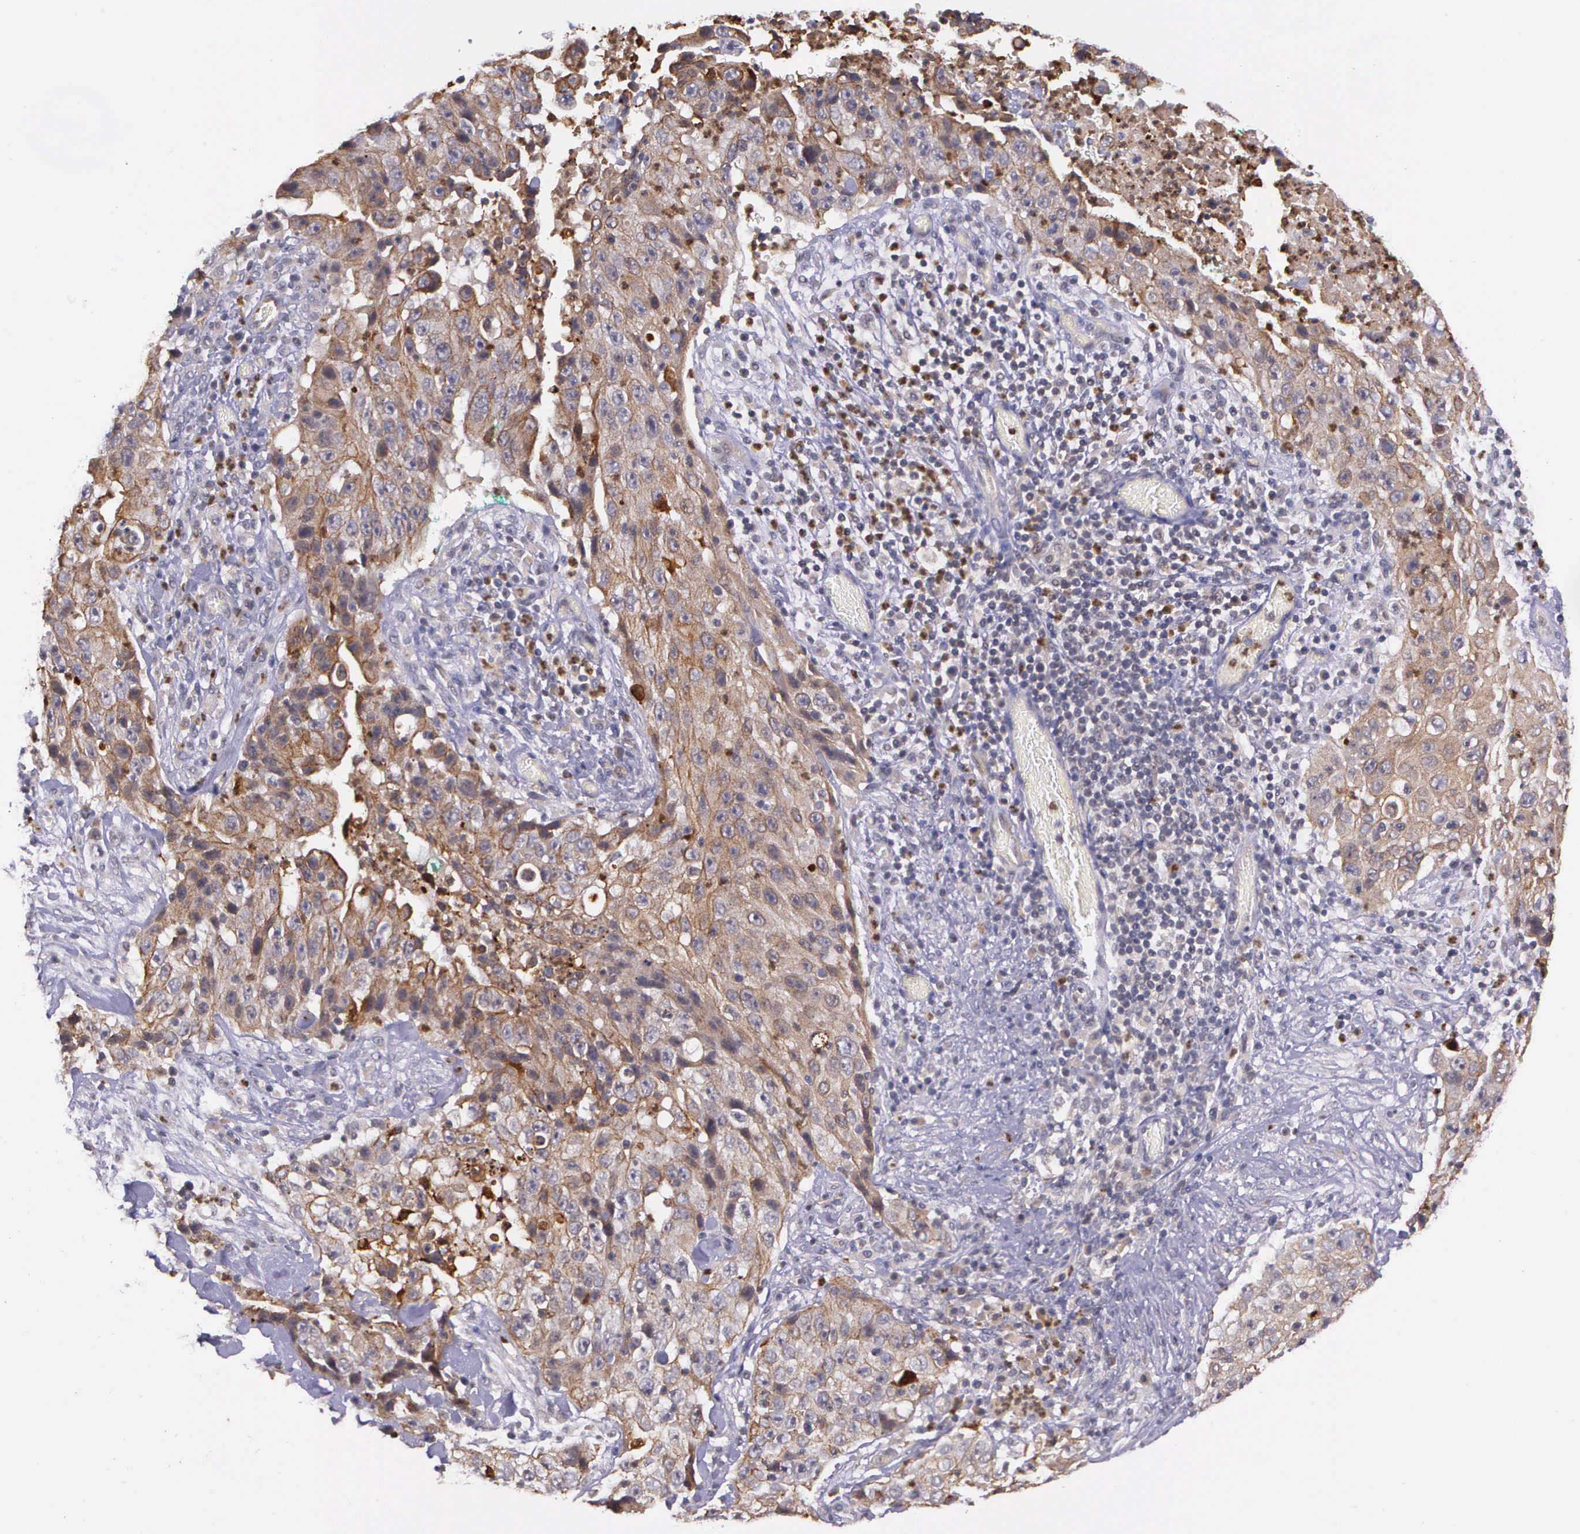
{"staining": {"intensity": "weak", "quantity": ">75%", "location": "cytoplasmic/membranous"}, "tissue": "lung cancer", "cell_type": "Tumor cells", "image_type": "cancer", "snomed": [{"axis": "morphology", "description": "Squamous cell carcinoma, NOS"}, {"axis": "topography", "description": "Lung"}], "caption": "Human lung cancer stained for a protein (brown) exhibits weak cytoplasmic/membranous positive staining in approximately >75% of tumor cells.", "gene": "PRICKLE3", "patient": {"sex": "male", "age": 64}}